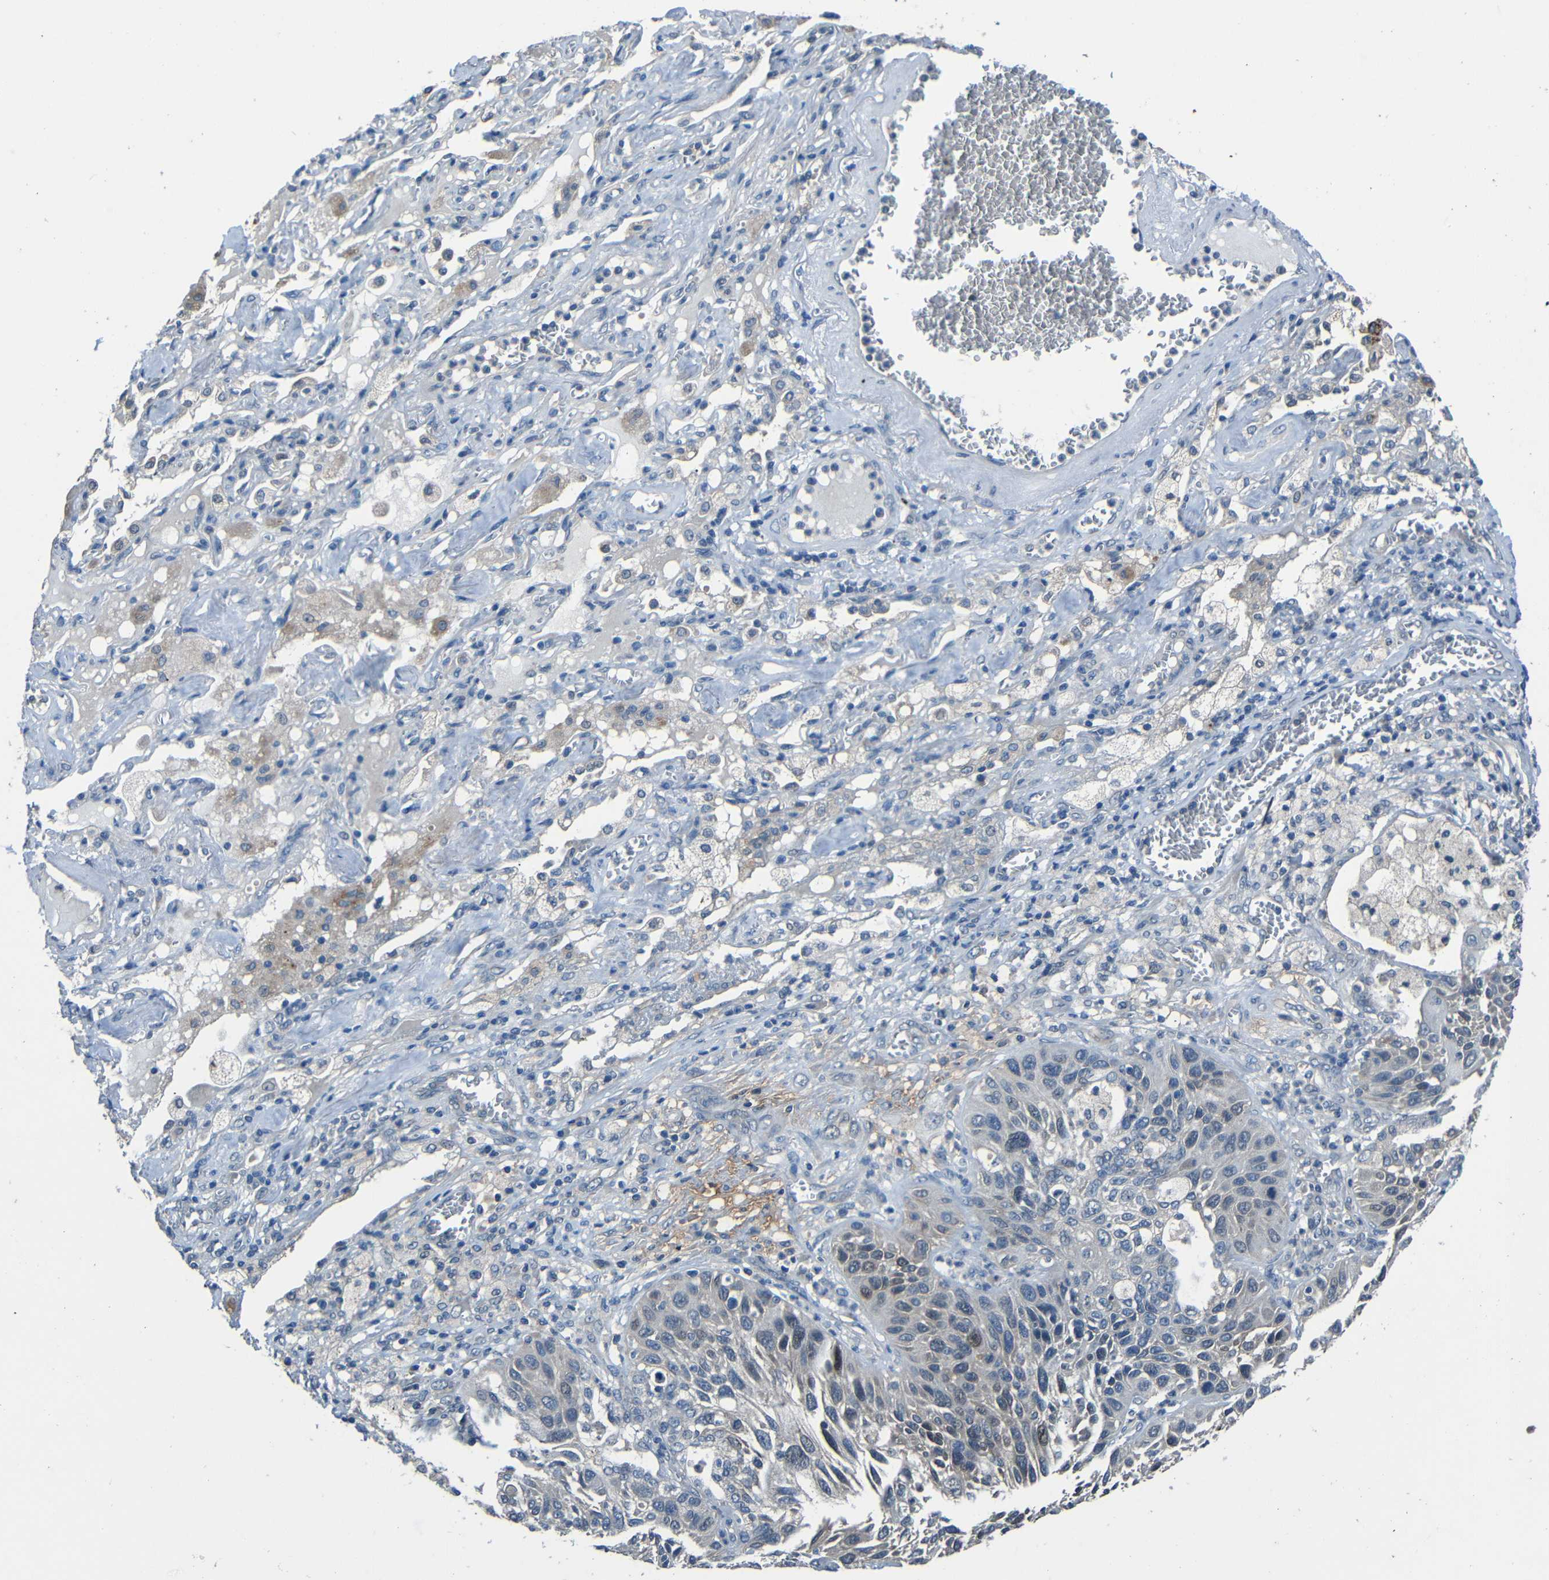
{"staining": {"intensity": "negative", "quantity": "none", "location": "none"}, "tissue": "lung cancer", "cell_type": "Tumor cells", "image_type": "cancer", "snomed": [{"axis": "morphology", "description": "Squamous cell carcinoma, NOS"}, {"axis": "topography", "description": "Lung"}], "caption": "Human lung cancer (squamous cell carcinoma) stained for a protein using immunohistochemistry (IHC) reveals no positivity in tumor cells.", "gene": "SLA", "patient": {"sex": "female", "age": 76}}